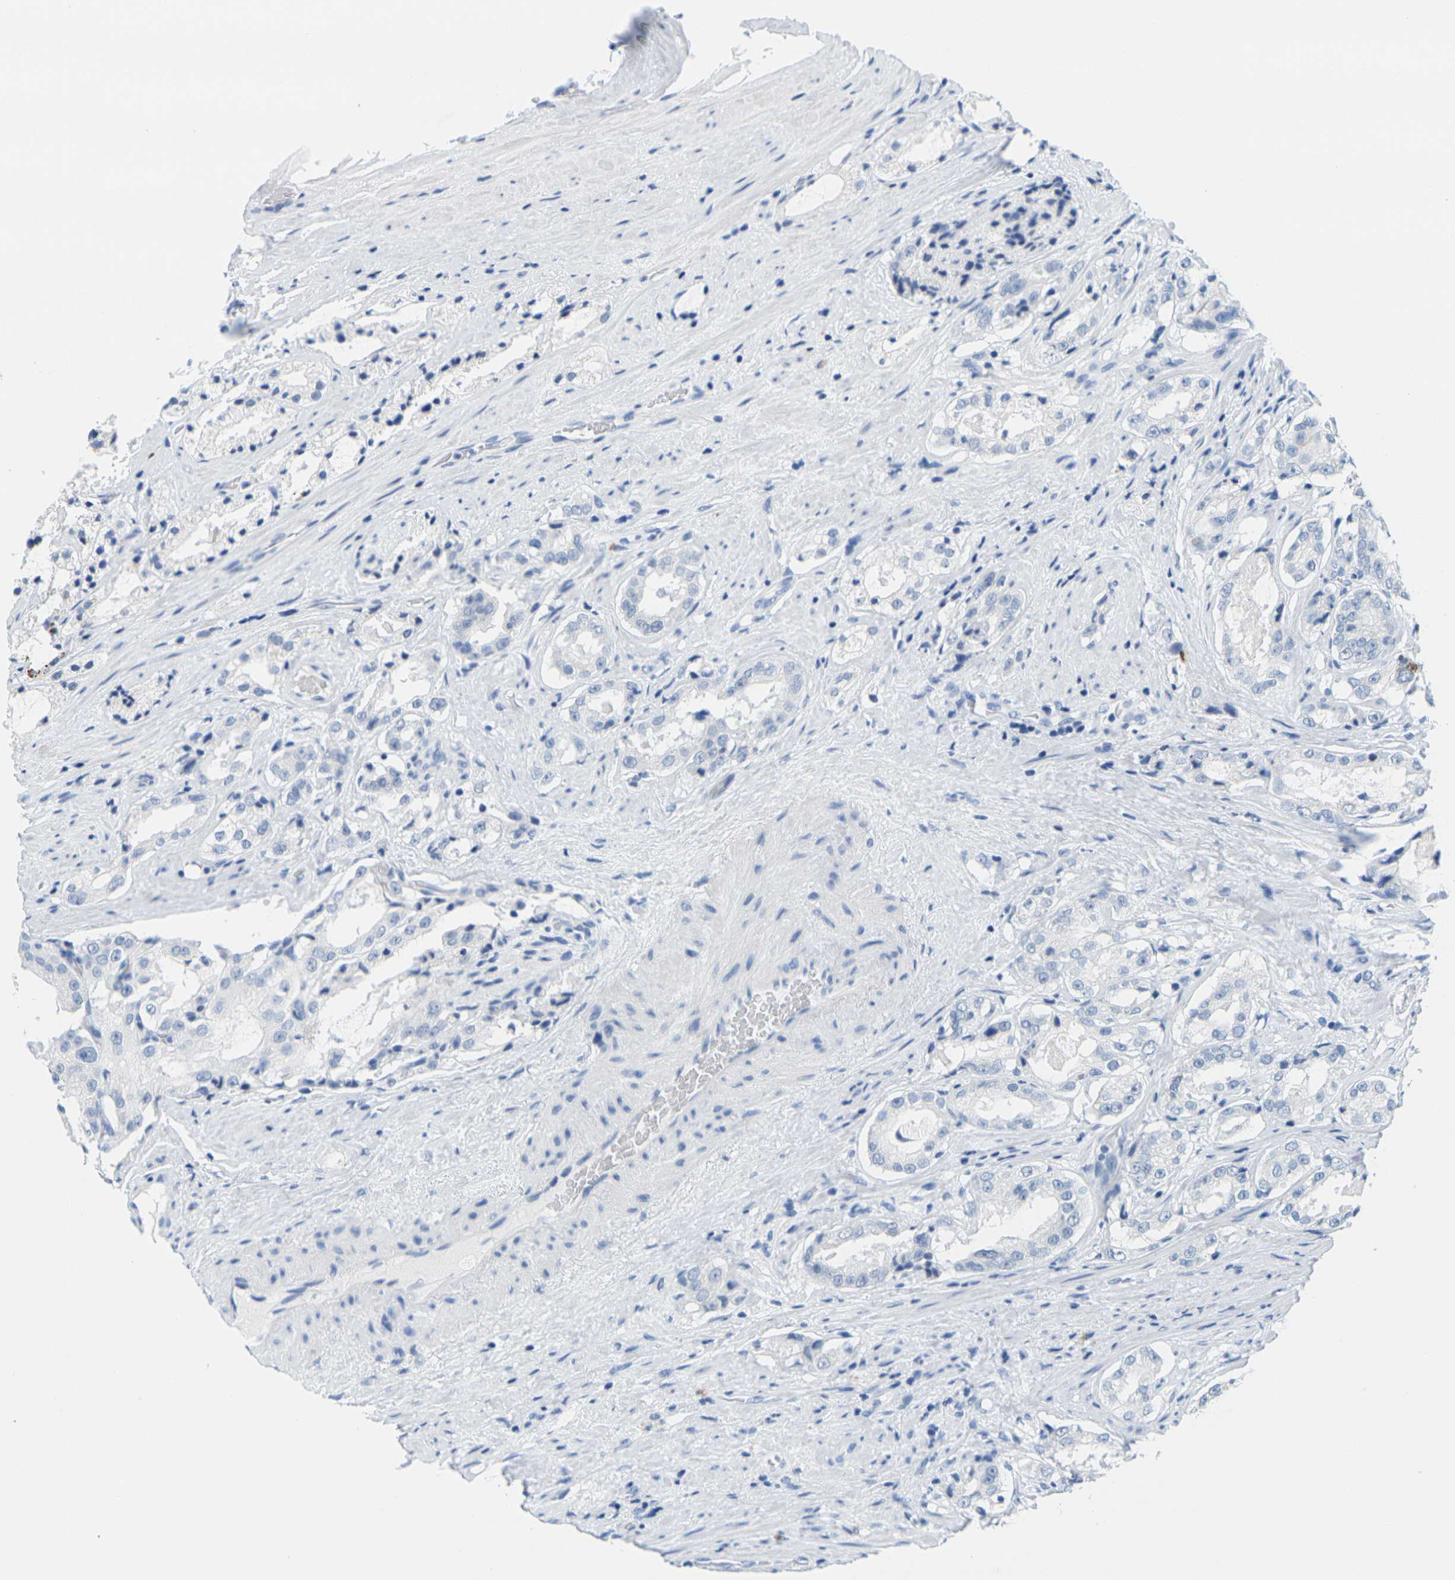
{"staining": {"intensity": "negative", "quantity": "none", "location": "none"}, "tissue": "prostate cancer", "cell_type": "Tumor cells", "image_type": "cancer", "snomed": [{"axis": "morphology", "description": "Adenocarcinoma, High grade"}, {"axis": "topography", "description": "Prostate"}], "caption": "Micrograph shows no protein positivity in tumor cells of prostate cancer (adenocarcinoma (high-grade)) tissue. The staining was performed using DAB (3,3'-diaminobenzidine) to visualize the protein expression in brown, while the nuclei were stained in blue with hematoxylin (Magnification: 20x).", "gene": "FAM3D", "patient": {"sex": "male", "age": 73}}